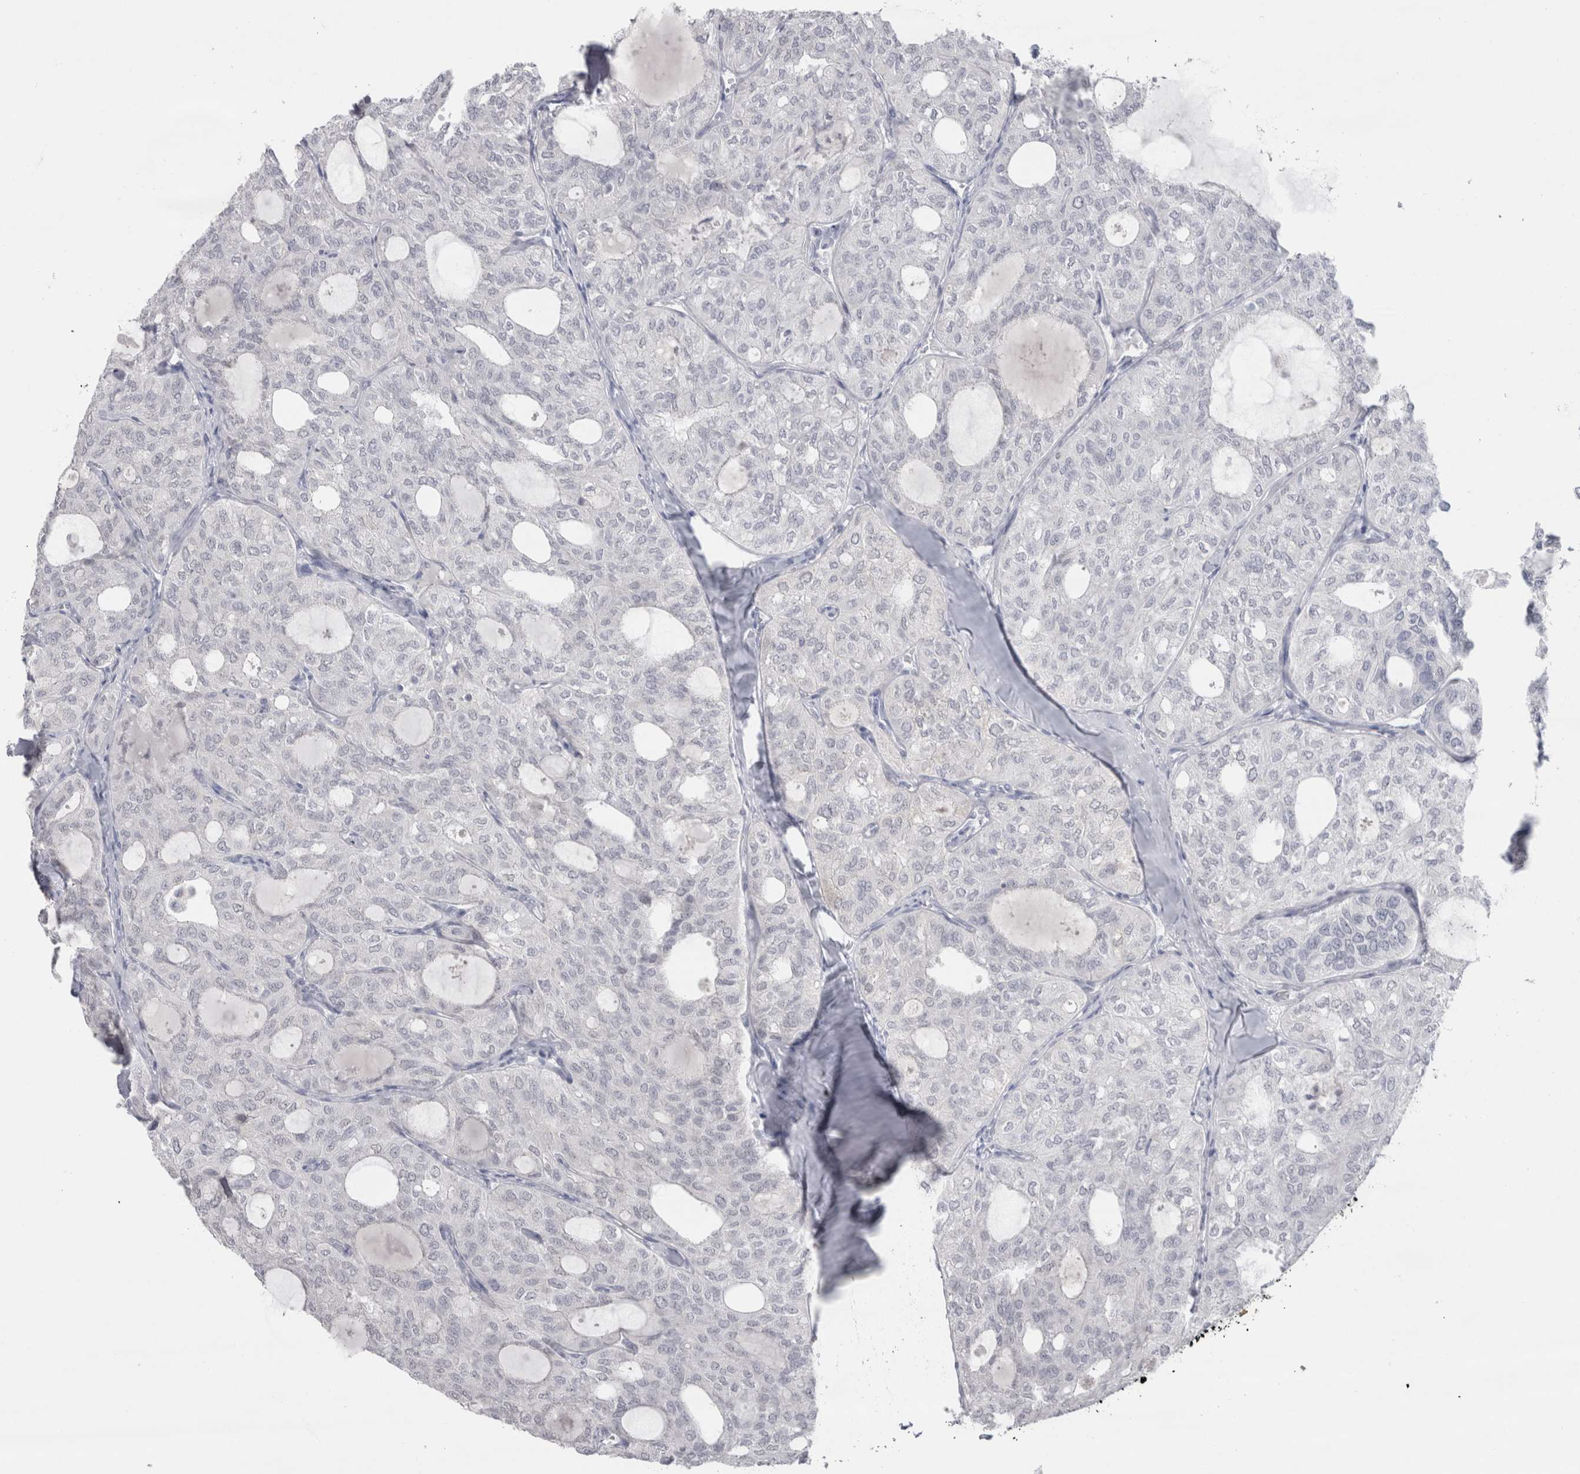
{"staining": {"intensity": "negative", "quantity": "none", "location": "none"}, "tissue": "thyroid cancer", "cell_type": "Tumor cells", "image_type": "cancer", "snomed": [{"axis": "morphology", "description": "Follicular adenoma carcinoma, NOS"}, {"axis": "topography", "description": "Thyroid gland"}], "caption": "There is no significant staining in tumor cells of follicular adenoma carcinoma (thyroid). (Stains: DAB (3,3'-diaminobenzidine) IHC with hematoxylin counter stain, Microscopy: brightfield microscopy at high magnification).", "gene": "CDH17", "patient": {"sex": "male", "age": 75}}